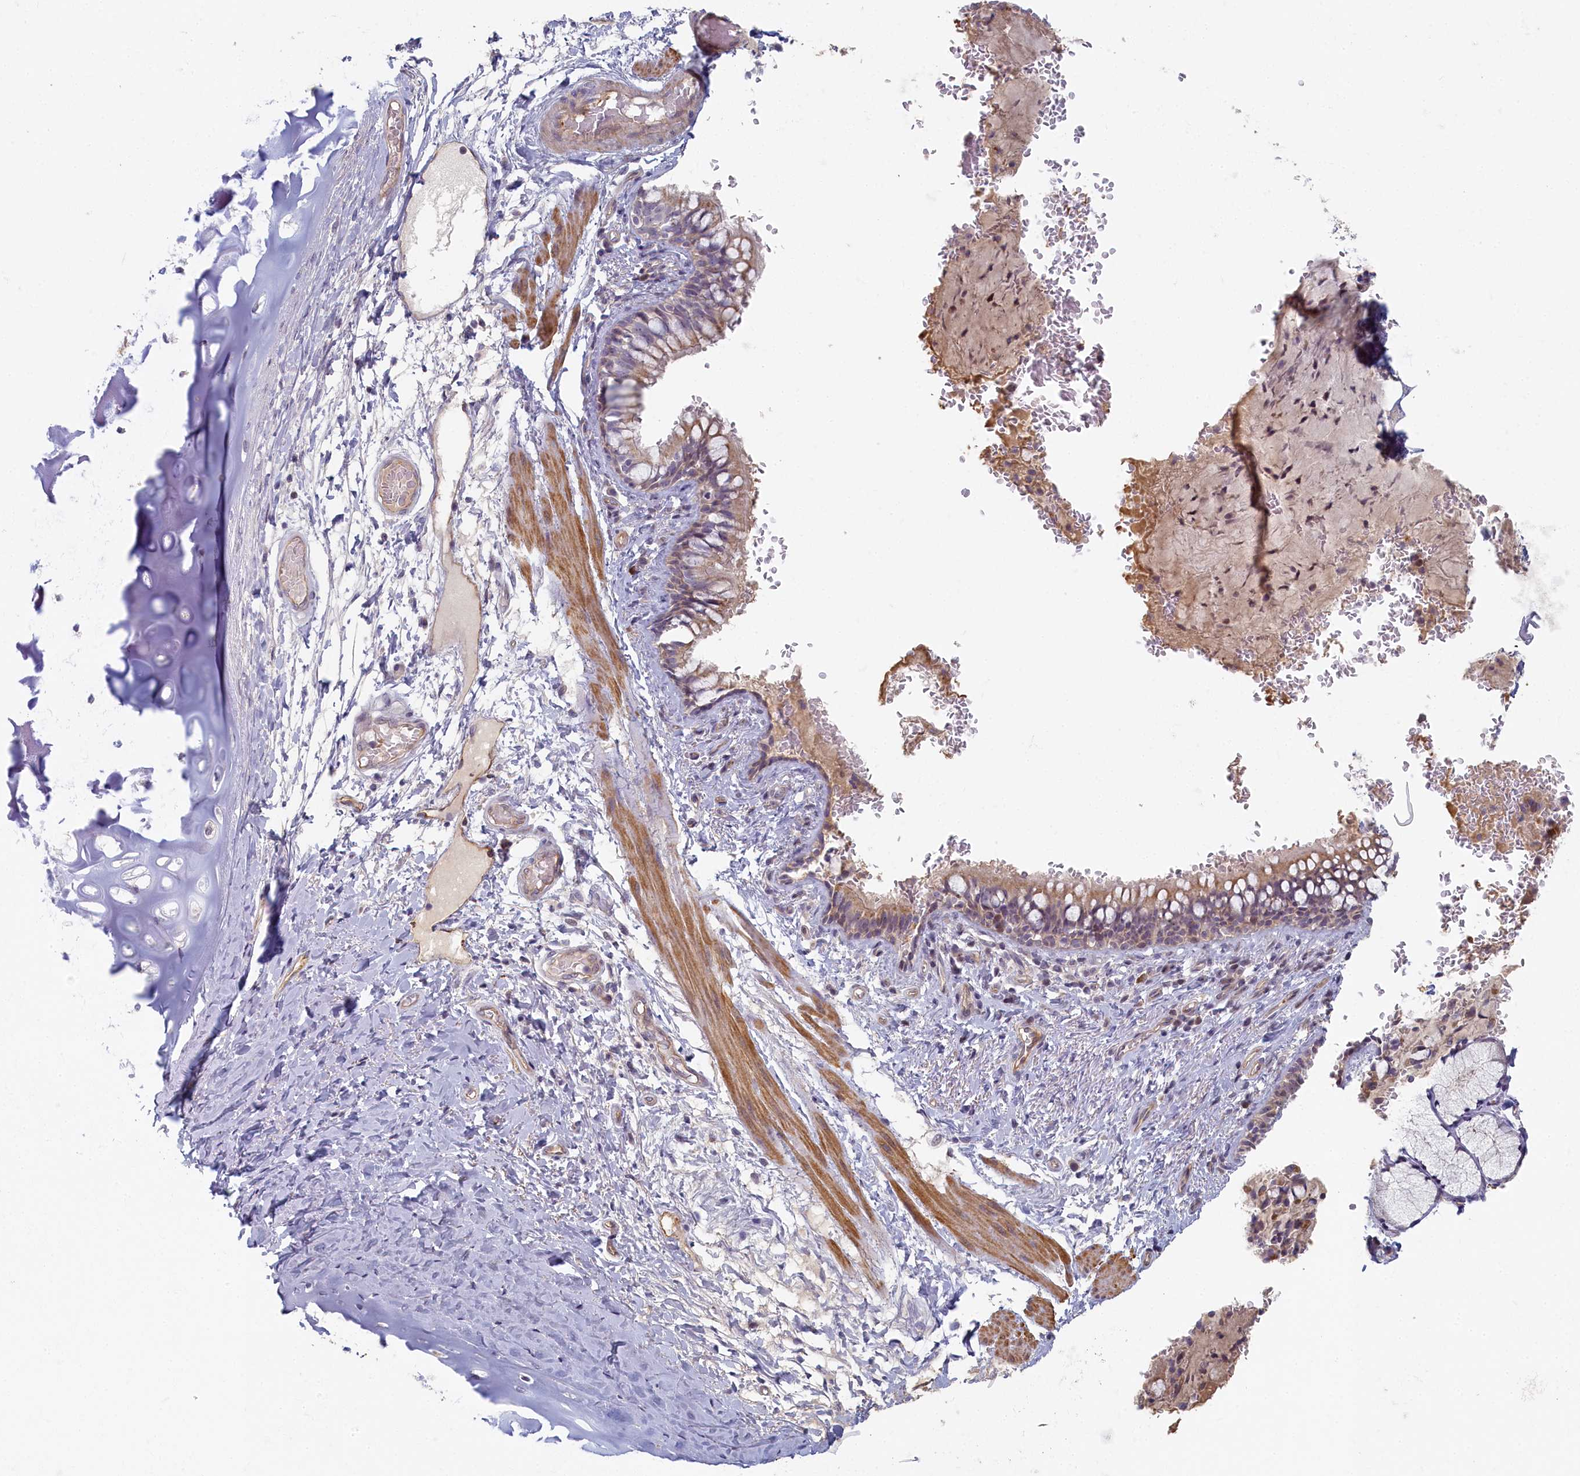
{"staining": {"intensity": "weak", "quantity": ">75%", "location": "cytoplasmic/membranous"}, "tissue": "bronchus", "cell_type": "Respiratory epithelial cells", "image_type": "normal", "snomed": [{"axis": "morphology", "description": "Normal tissue, NOS"}, {"axis": "topography", "description": "Cartilage tissue"}, {"axis": "topography", "description": "Bronchus"}], "caption": "A low amount of weak cytoplasmic/membranous positivity is seen in approximately >75% of respiratory epithelial cells in benign bronchus.", "gene": "INTS4", "patient": {"sex": "female", "age": 36}}